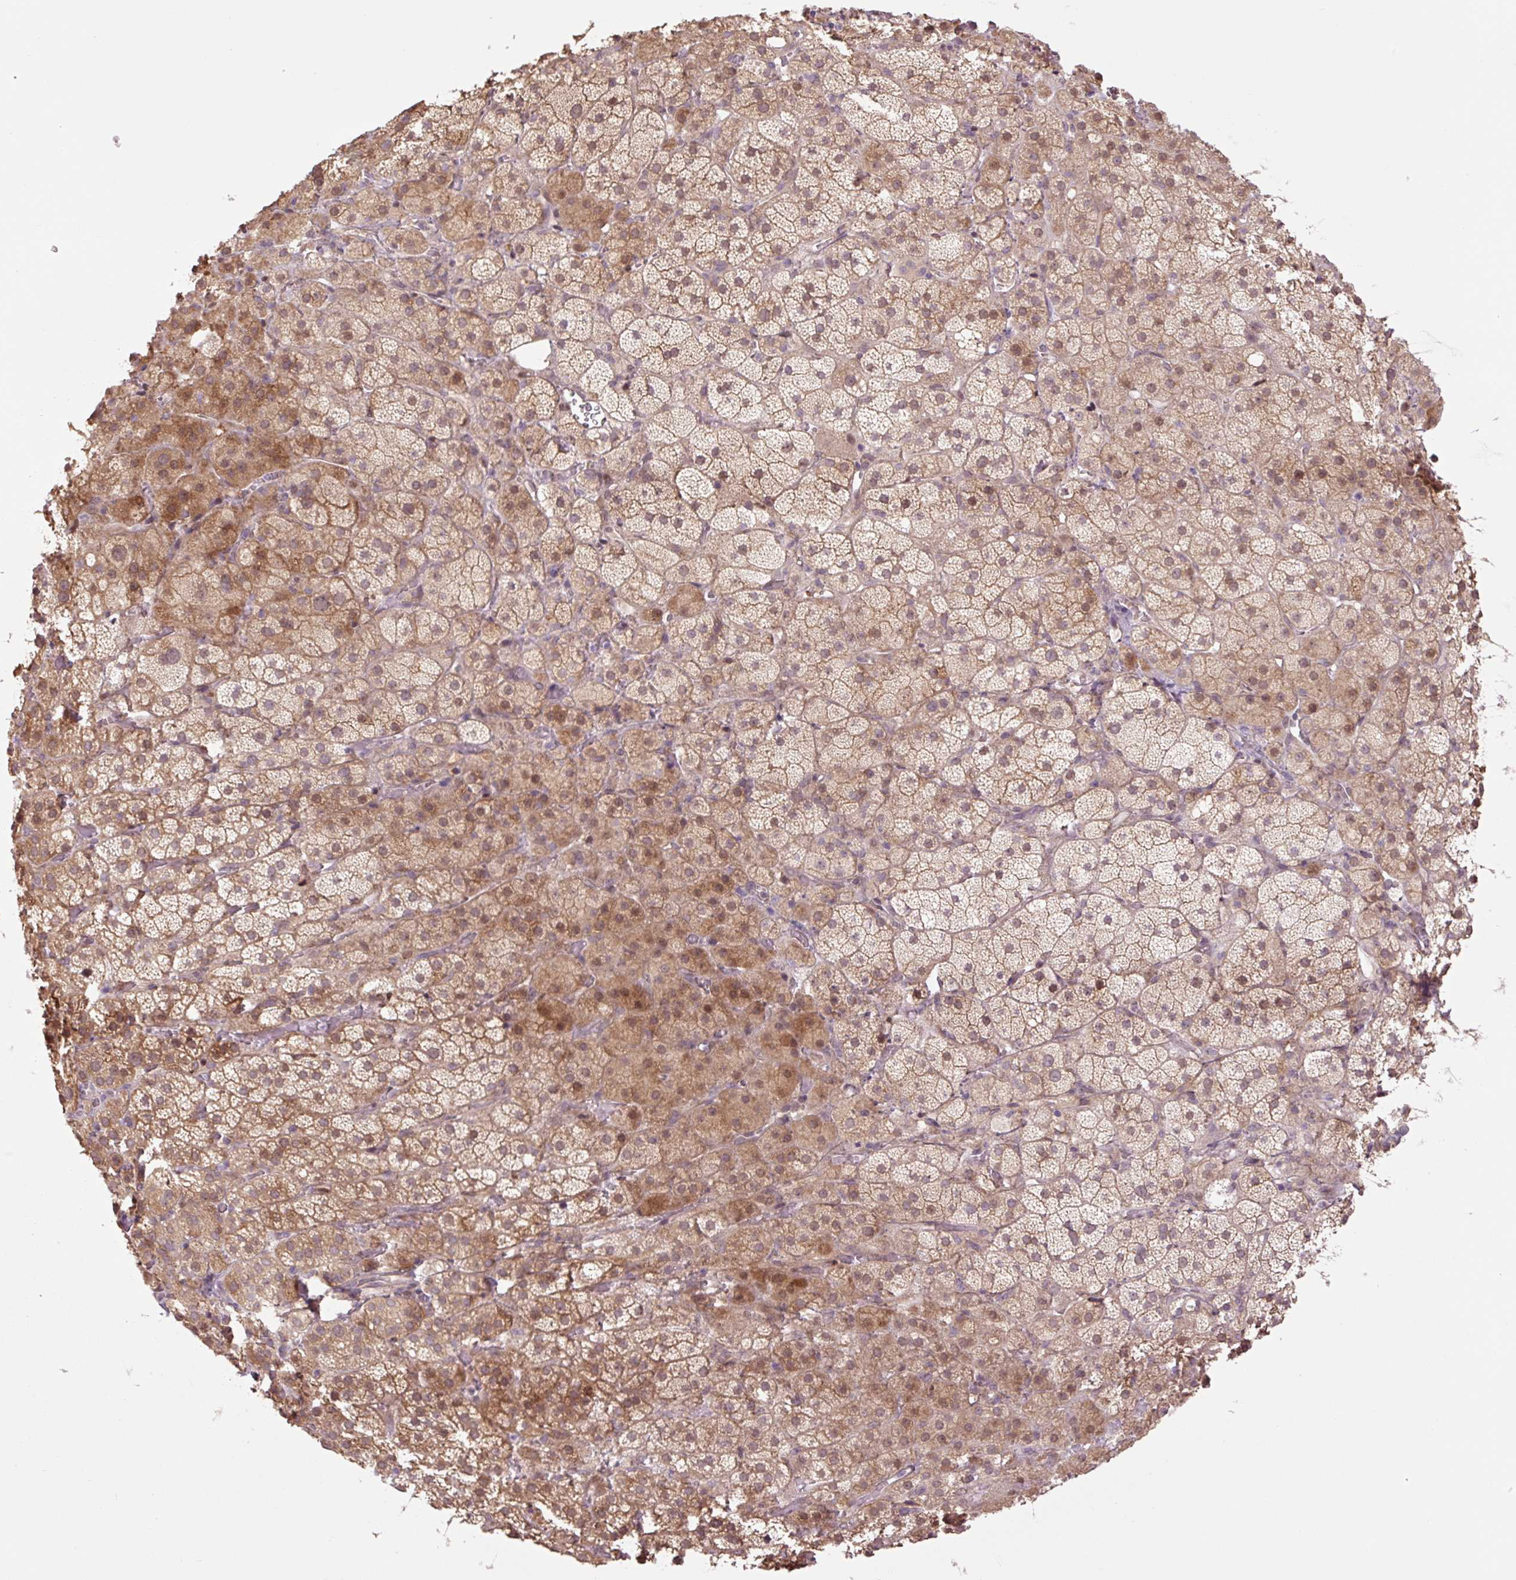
{"staining": {"intensity": "moderate", "quantity": ">75%", "location": "cytoplasmic/membranous,nuclear"}, "tissue": "adrenal gland", "cell_type": "Glandular cells", "image_type": "normal", "snomed": [{"axis": "morphology", "description": "Normal tissue, NOS"}, {"axis": "topography", "description": "Adrenal gland"}], "caption": "A histopathology image of adrenal gland stained for a protein exhibits moderate cytoplasmic/membranous,nuclear brown staining in glandular cells.", "gene": "TPT1", "patient": {"sex": "male", "age": 57}}